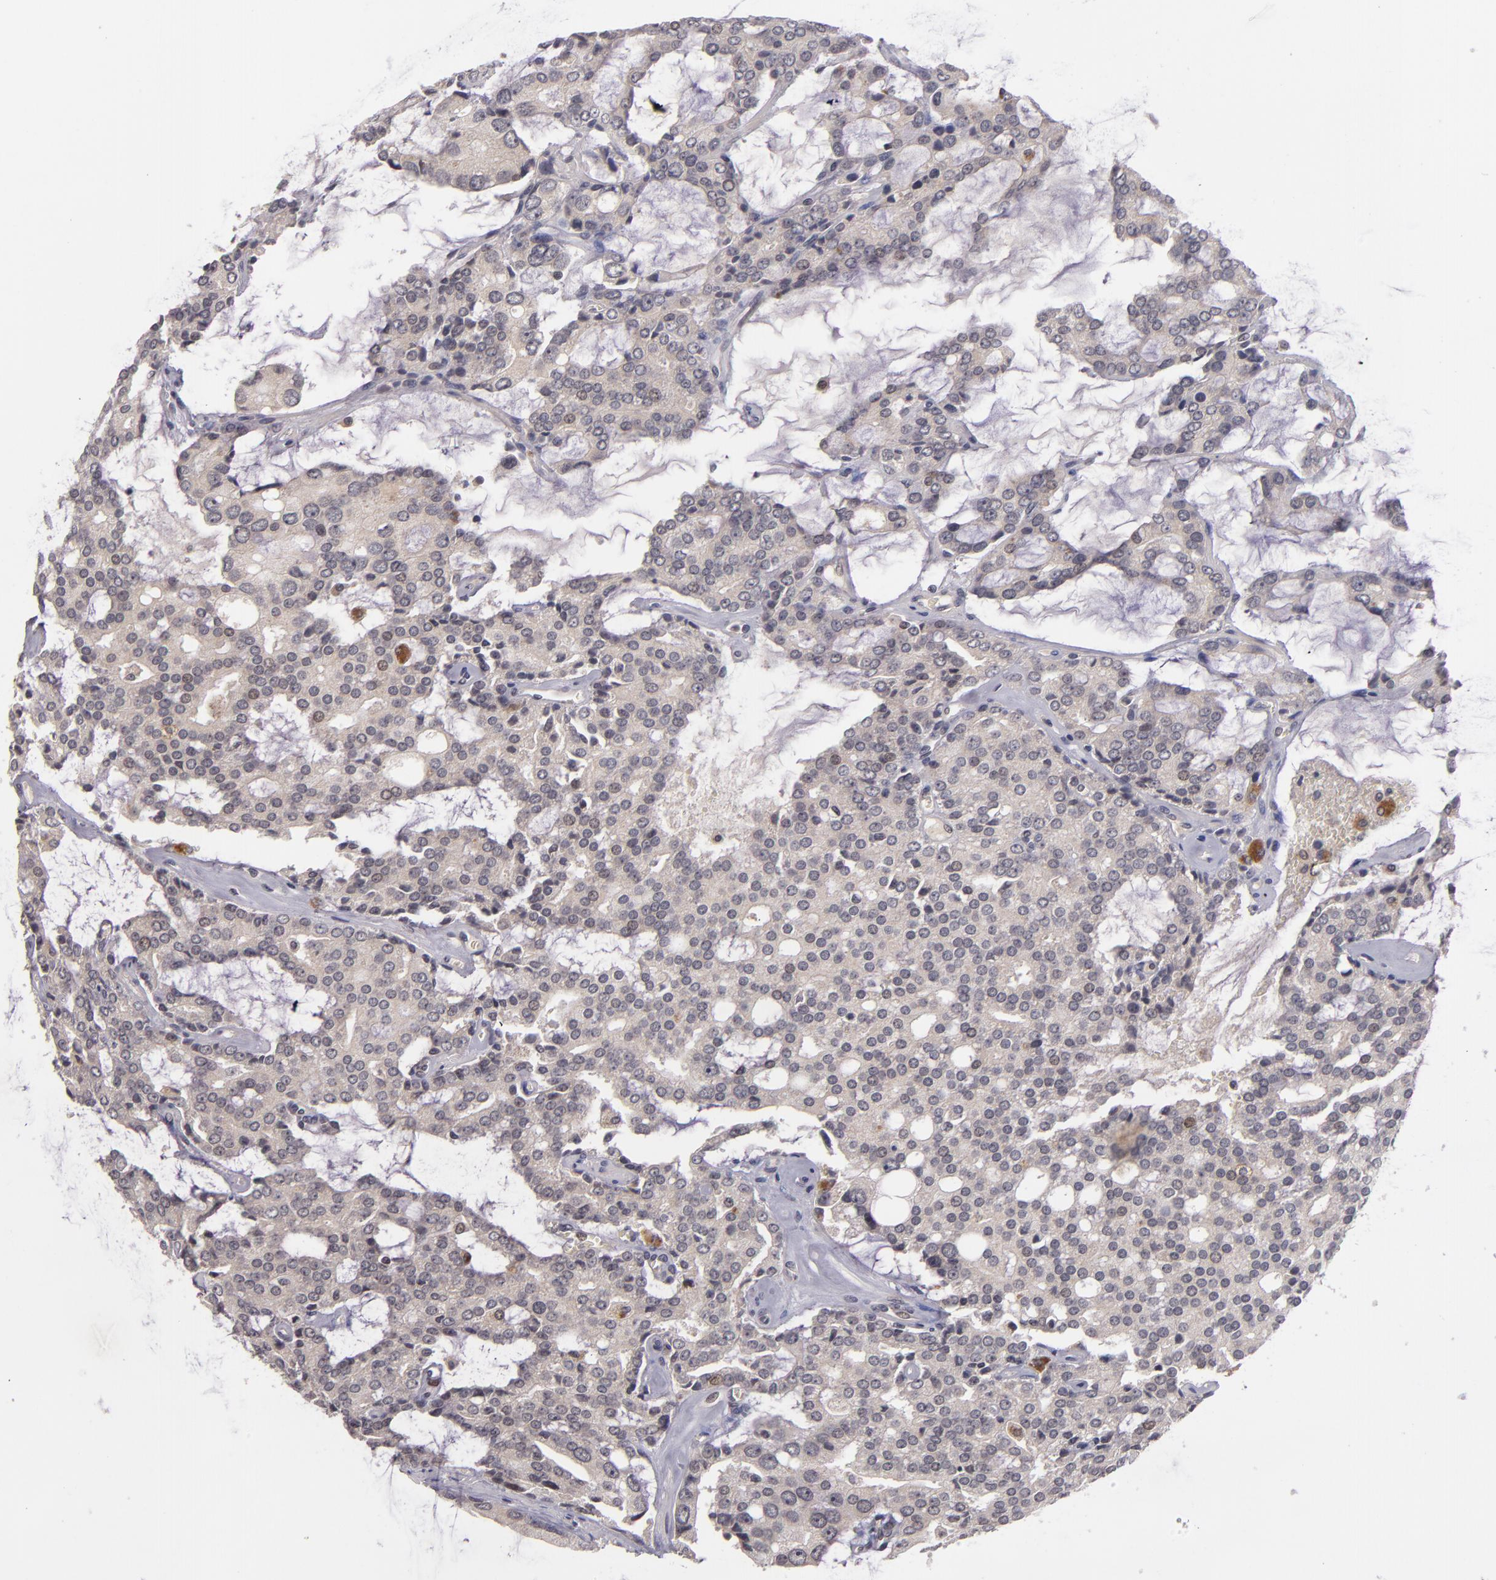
{"staining": {"intensity": "weak", "quantity": "<25%", "location": "cytoplasmic/membranous,nuclear"}, "tissue": "prostate cancer", "cell_type": "Tumor cells", "image_type": "cancer", "snomed": [{"axis": "morphology", "description": "Adenocarcinoma, High grade"}, {"axis": "topography", "description": "Prostate"}], "caption": "High power microscopy micrograph of an IHC photomicrograph of prostate high-grade adenocarcinoma, revealing no significant expression in tumor cells. Brightfield microscopy of immunohistochemistry stained with DAB (brown) and hematoxylin (blue), captured at high magnification.", "gene": "CDC7", "patient": {"sex": "male", "age": 67}}